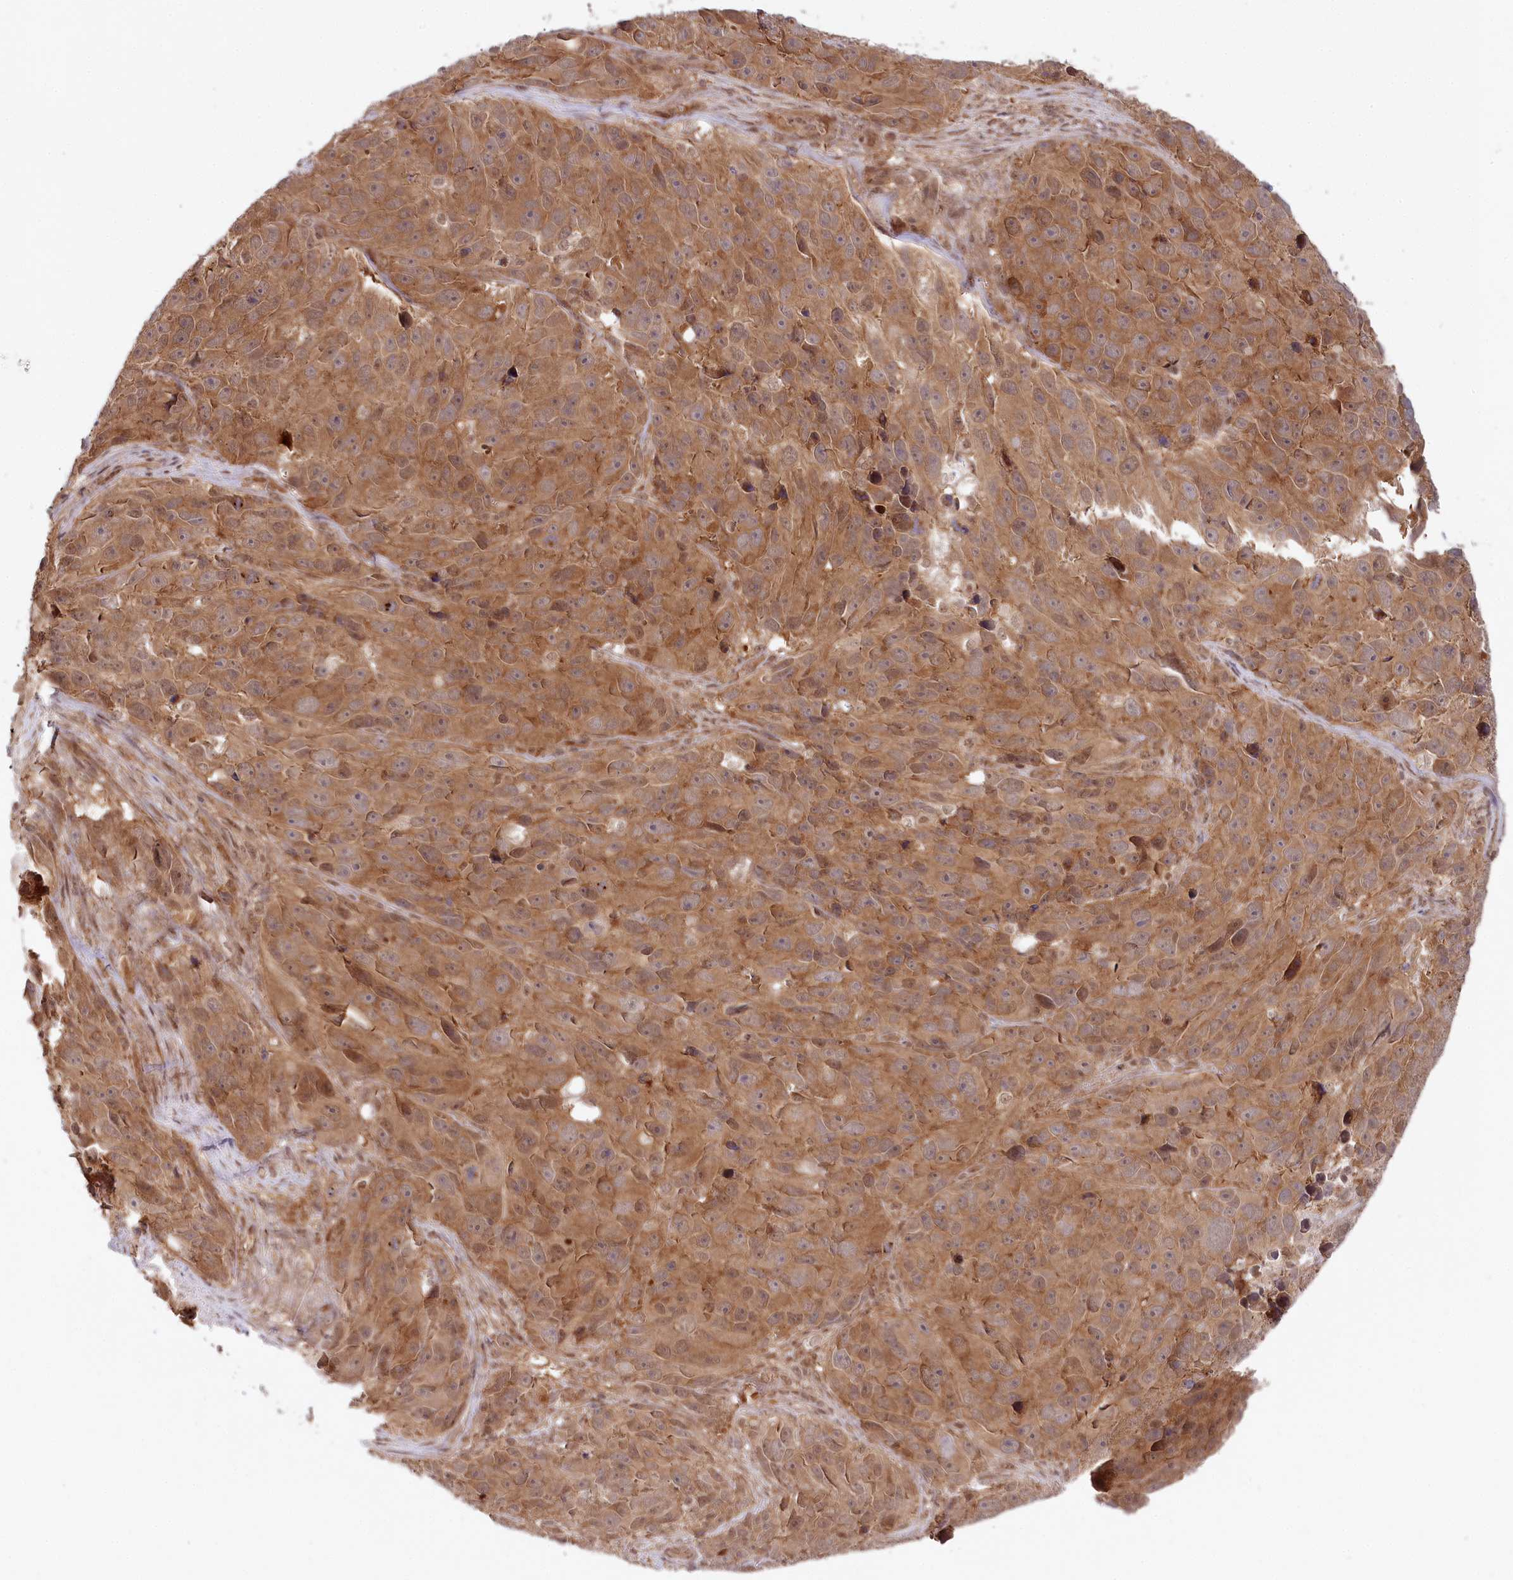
{"staining": {"intensity": "moderate", "quantity": ">75%", "location": "cytoplasmic/membranous"}, "tissue": "melanoma", "cell_type": "Tumor cells", "image_type": "cancer", "snomed": [{"axis": "morphology", "description": "Malignant melanoma, NOS"}, {"axis": "topography", "description": "Skin"}], "caption": "High-magnification brightfield microscopy of melanoma stained with DAB (3,3'-diaminobenzidine) (brown) and counterstained with hematoxylin (blue). tumor cells exhibit moderate cytoplasmic/membranous expression is appreciated in about>75% of cells.", "gene": "CCDC65", "patient": {"sex": "male", "age": 84}}